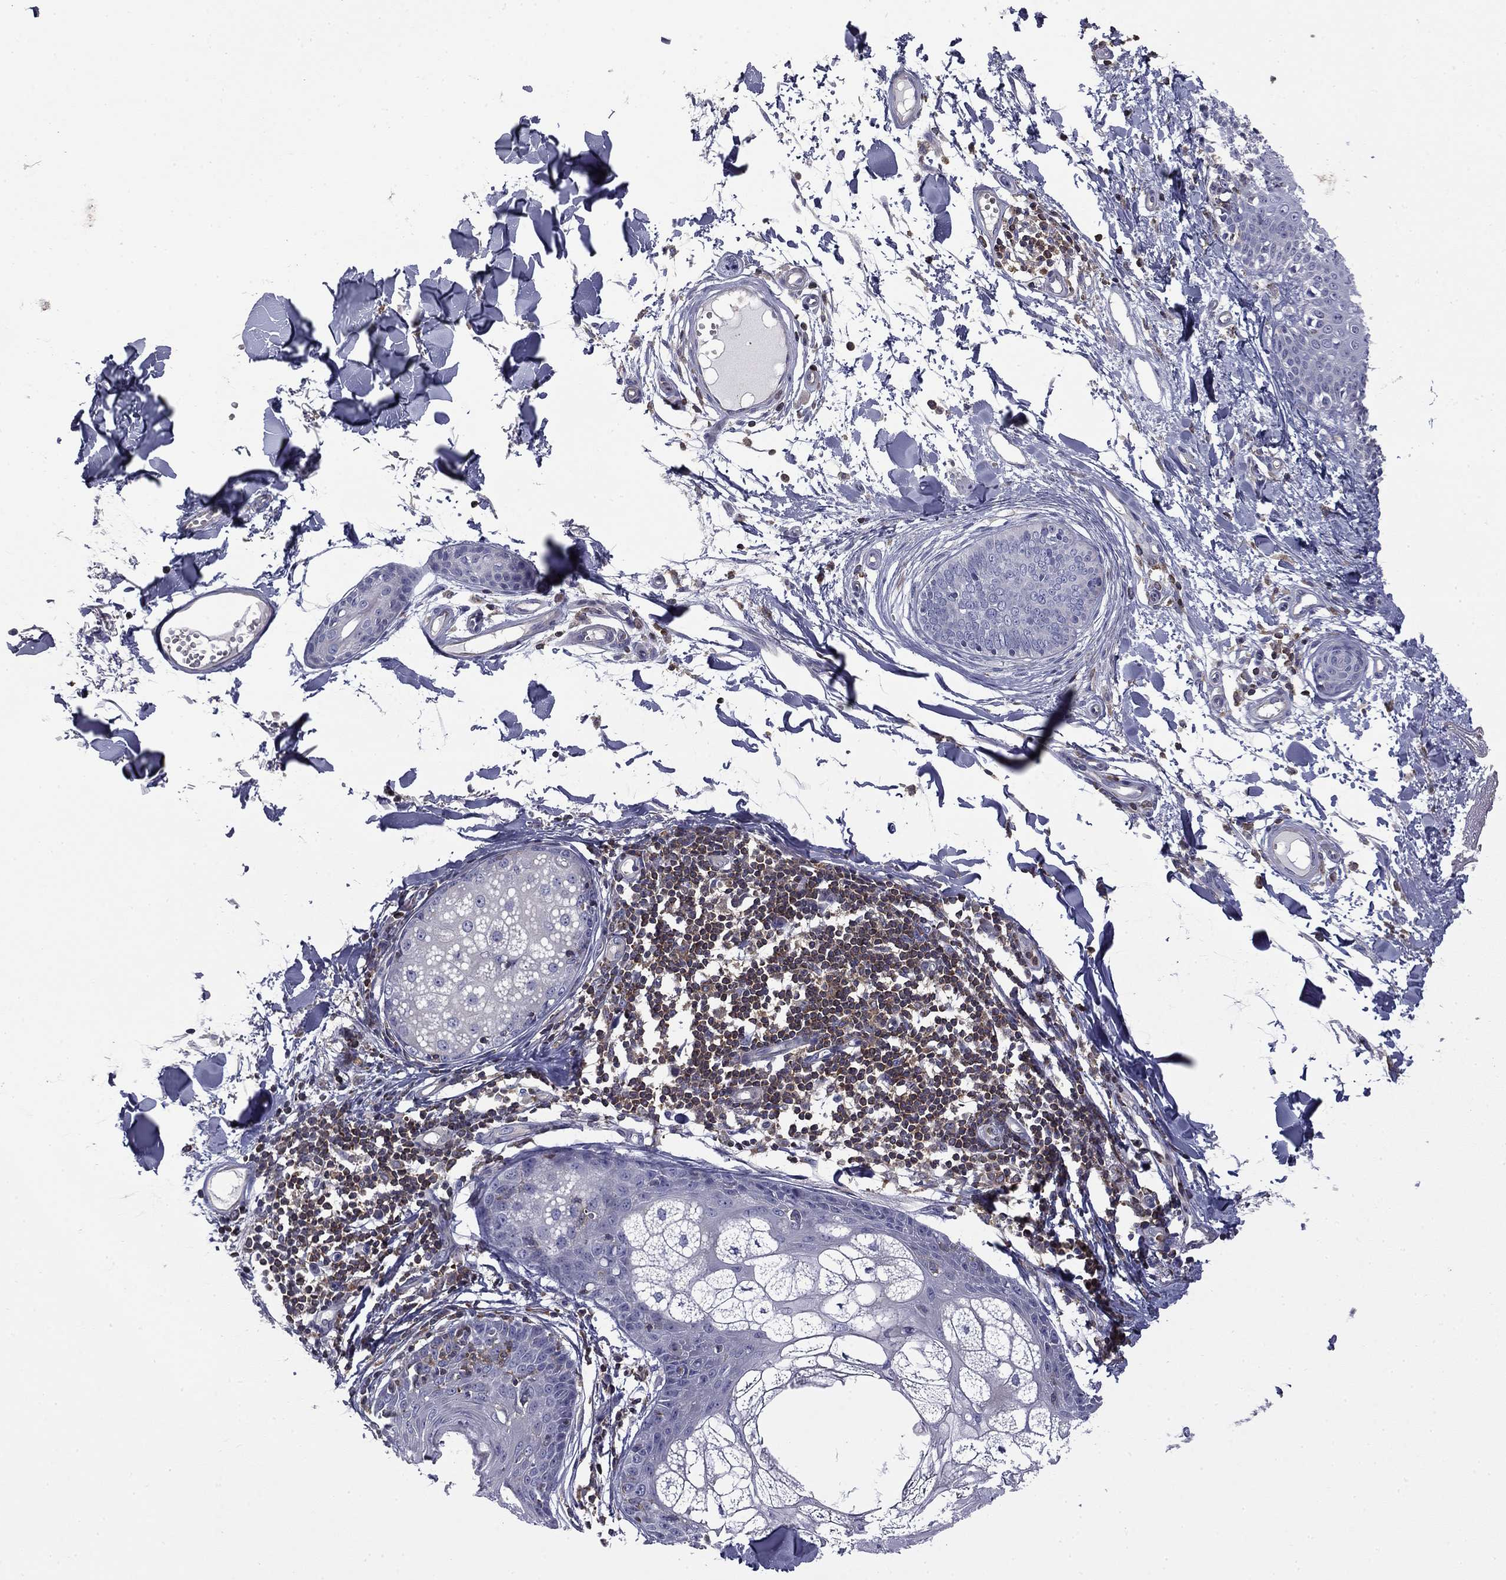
{"staining": {"intensity": "negative", "quantity": "none", "location": "none"}, "tissue": "skin", "cell_type": "Fibroblasts", "image_type": "normal", "snomed": [{"axis": "morphology", "description": "Normal tissue, NOS"}, {"axis": "topography", "description": "Skin"}], "caption": "This is an immunohistochemistry (IHC) micrograph of unremarkable human skin. There is no expression in fibroblasts.", "gene": "ARHGAP45", "patient": {"sex": "male", "age": 76}}